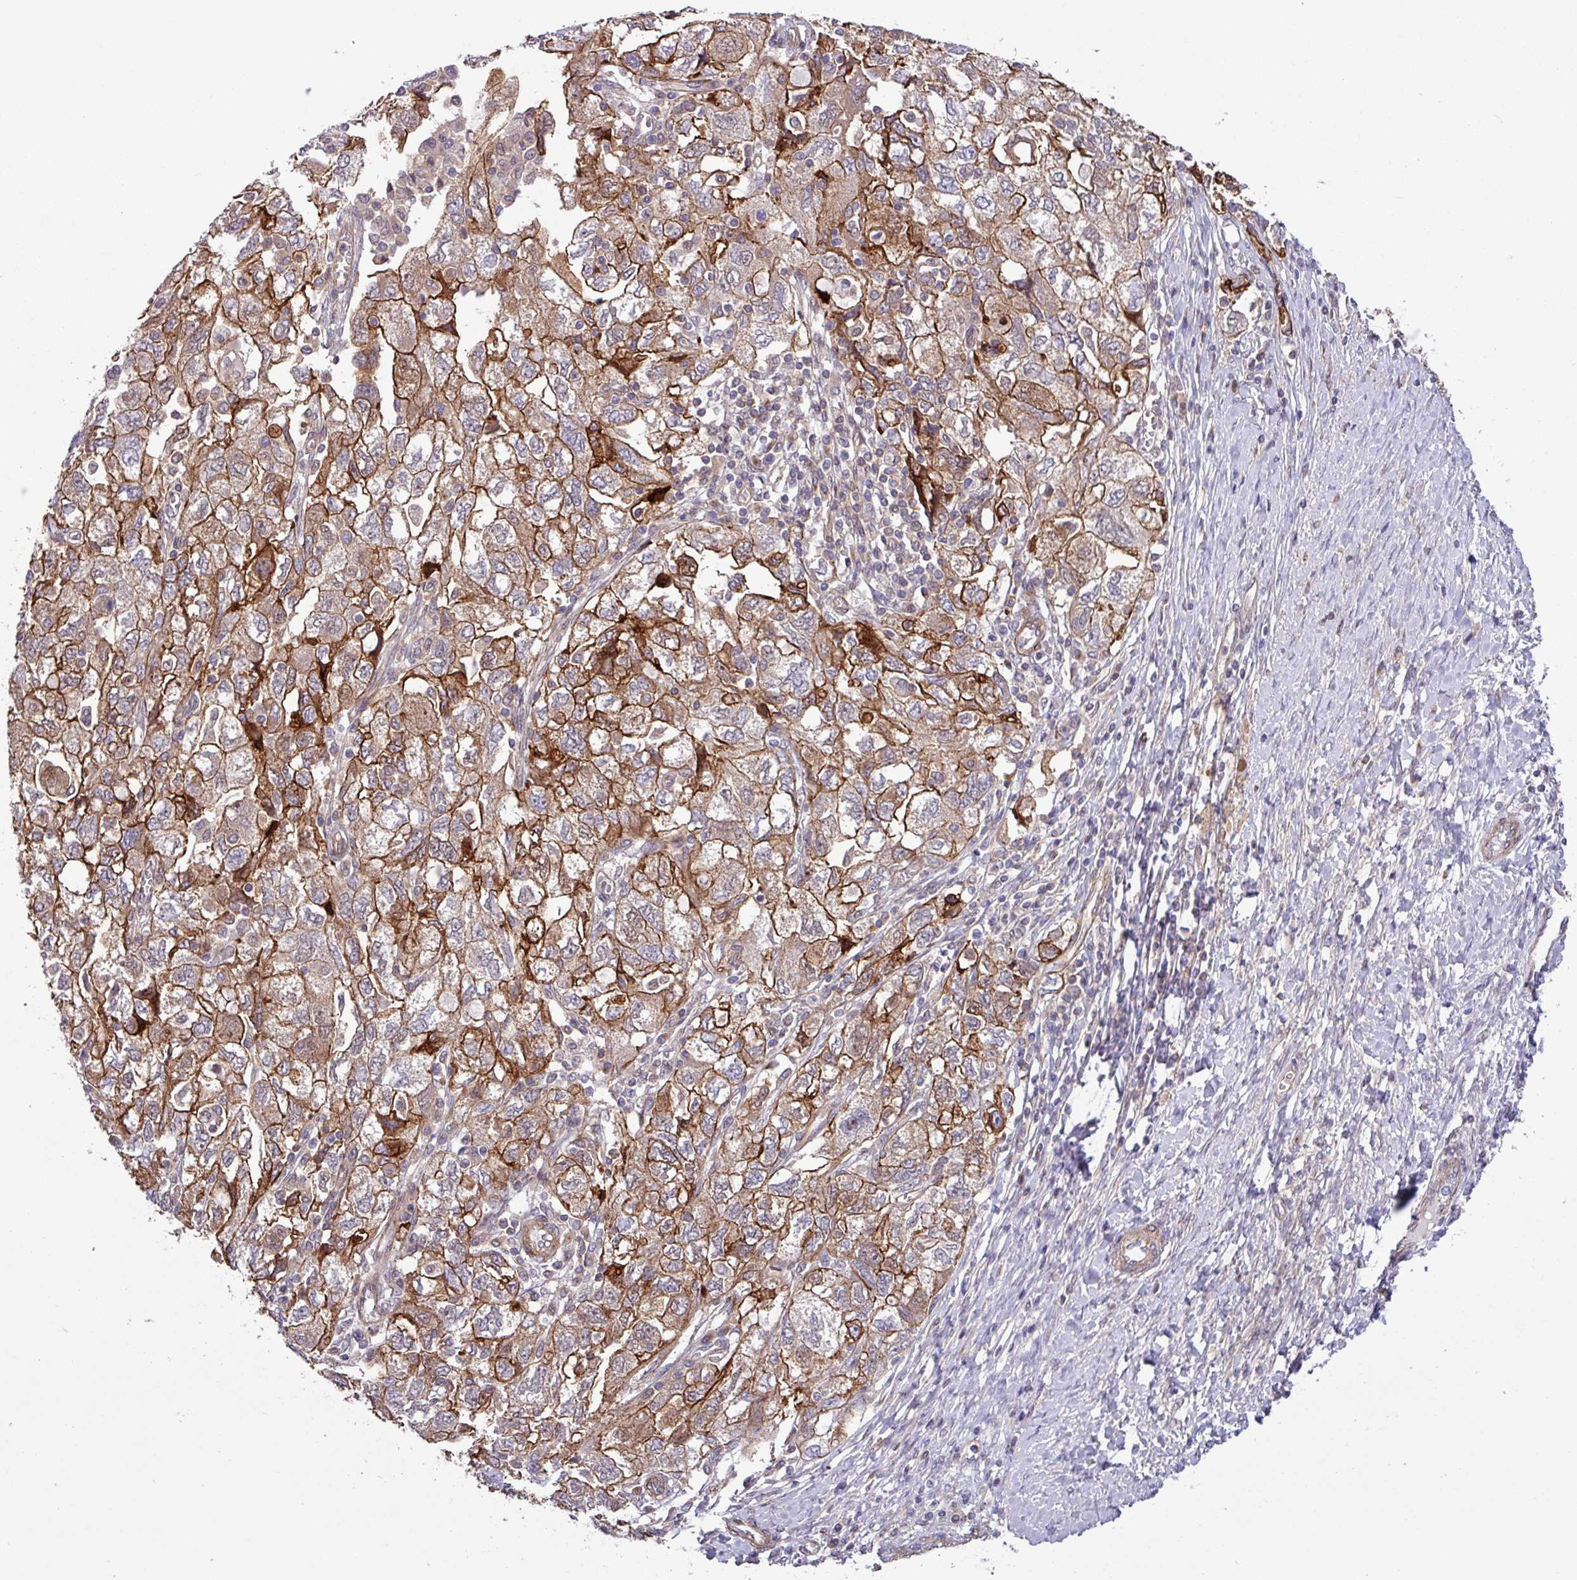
{"staining": {"intensity": "moderate", "quantity": ">75%", "location": "cytoplasmic/membranous"}, "tissue": "ovarian cancer", "cell_type": "Tumor cells", "image_type": "cancer", "snomed": [{"axis": "morphology", "description": "Carcinoma, NOS"}, {"axis": "morphology", "description": "Cystadenocarcinoma, serous, NOS"}, {"axis": "topography", "description": "Ovary"}], "caption": "A high-resolution image shows IHC staining of ovarian serous cystadenocarcinoma, which reveals moderate cytoplasmic/membranous expression in approximately >75% of tumor cells.", "gene": "CNTRL", "patient": {"sex": "female", "age": 69}}